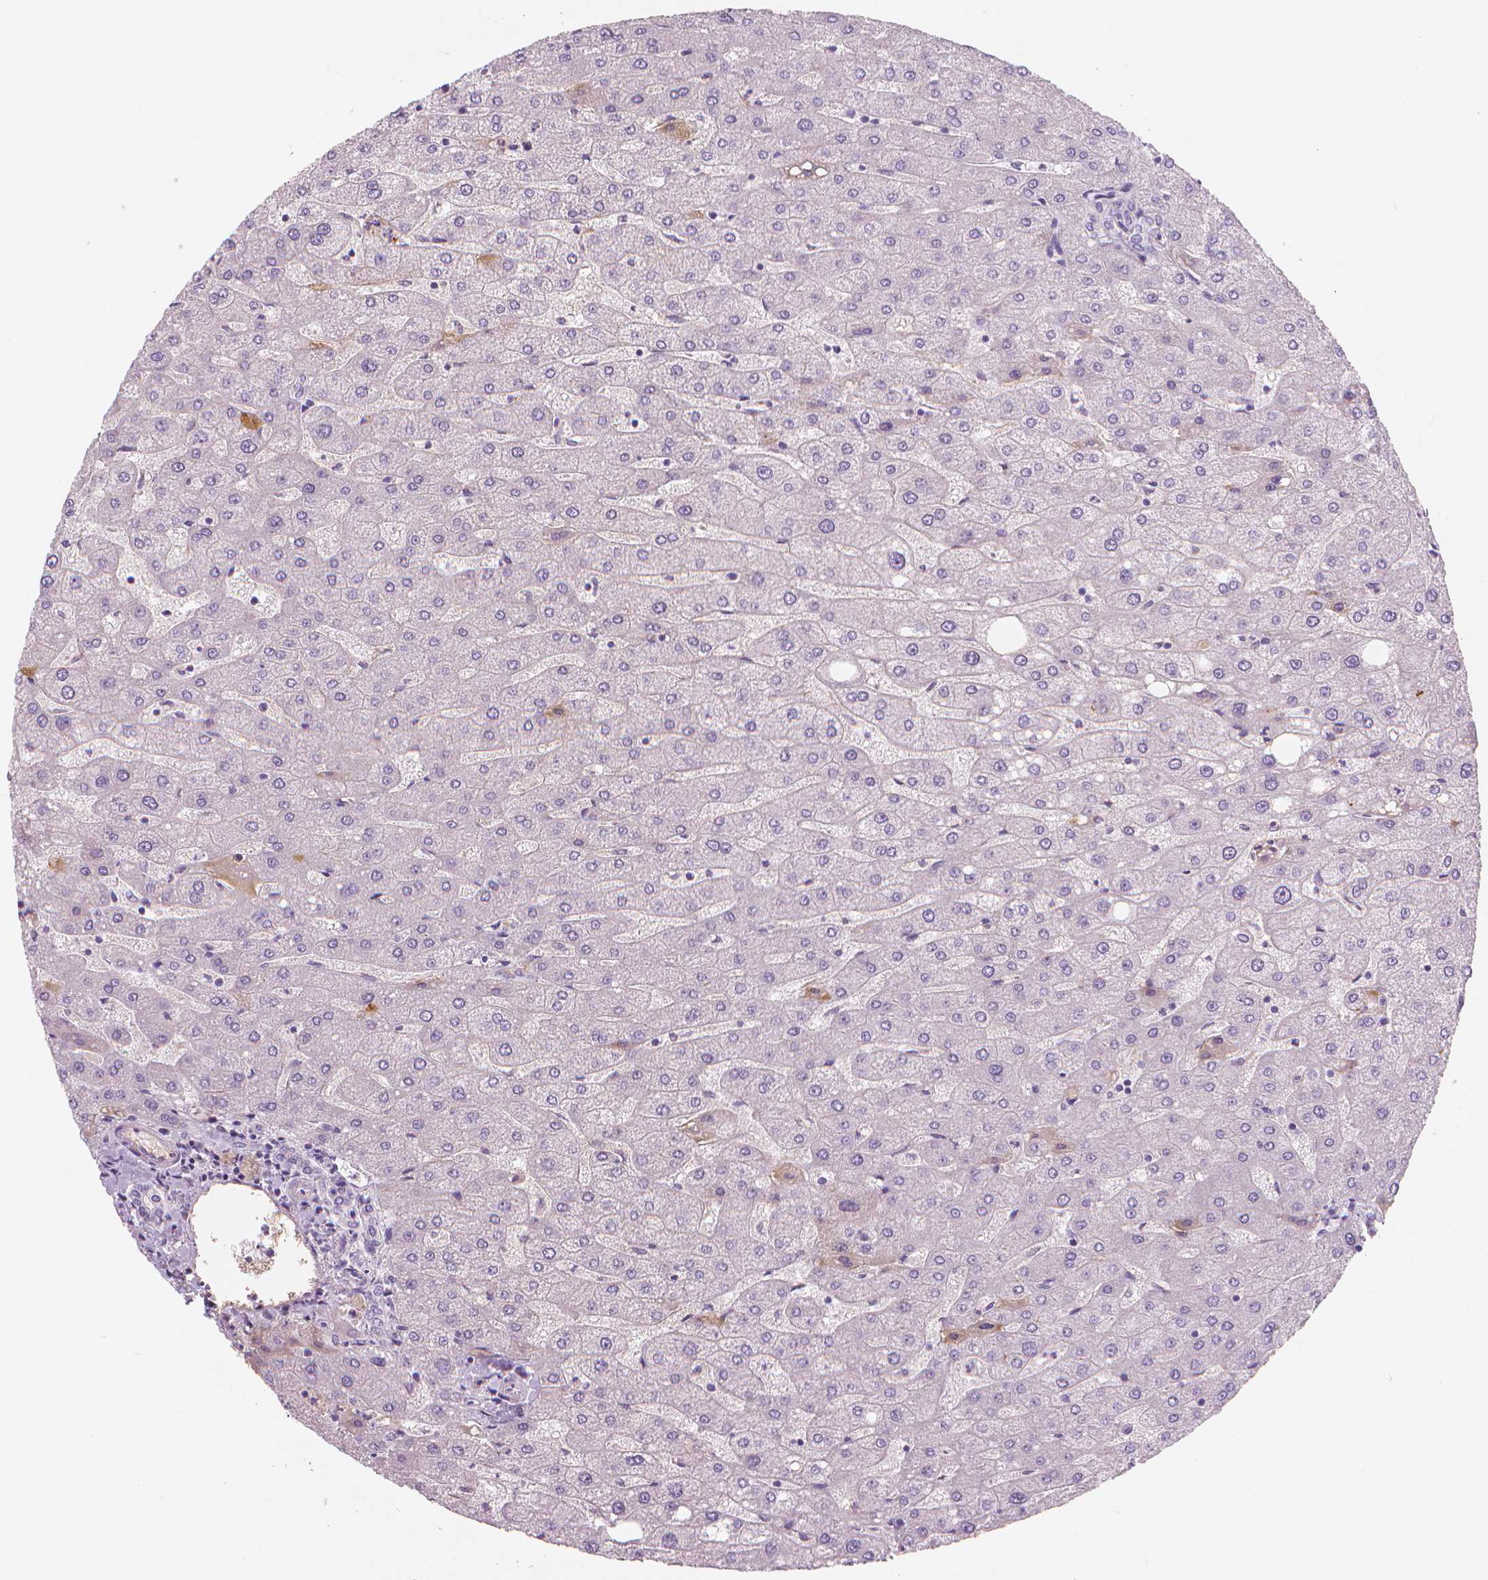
{"staining": {"intensity": "negative", "quantity": "none", "location": "none"}, "tissue": "liver", "cell_type": "Cholangiocytes", "image_type": "normal", "snomed": [{"axis": "morphology", "description": "Normal tissue, NOS"}, {"axis": "topography", "description": "Liver"}], "caption": "This is a photomicrograph of IHC staining of benign liver, which shows no expression in cholangiocytes.", "gene": "APOA4", "patient": {"sex": "male", "age": 67}}